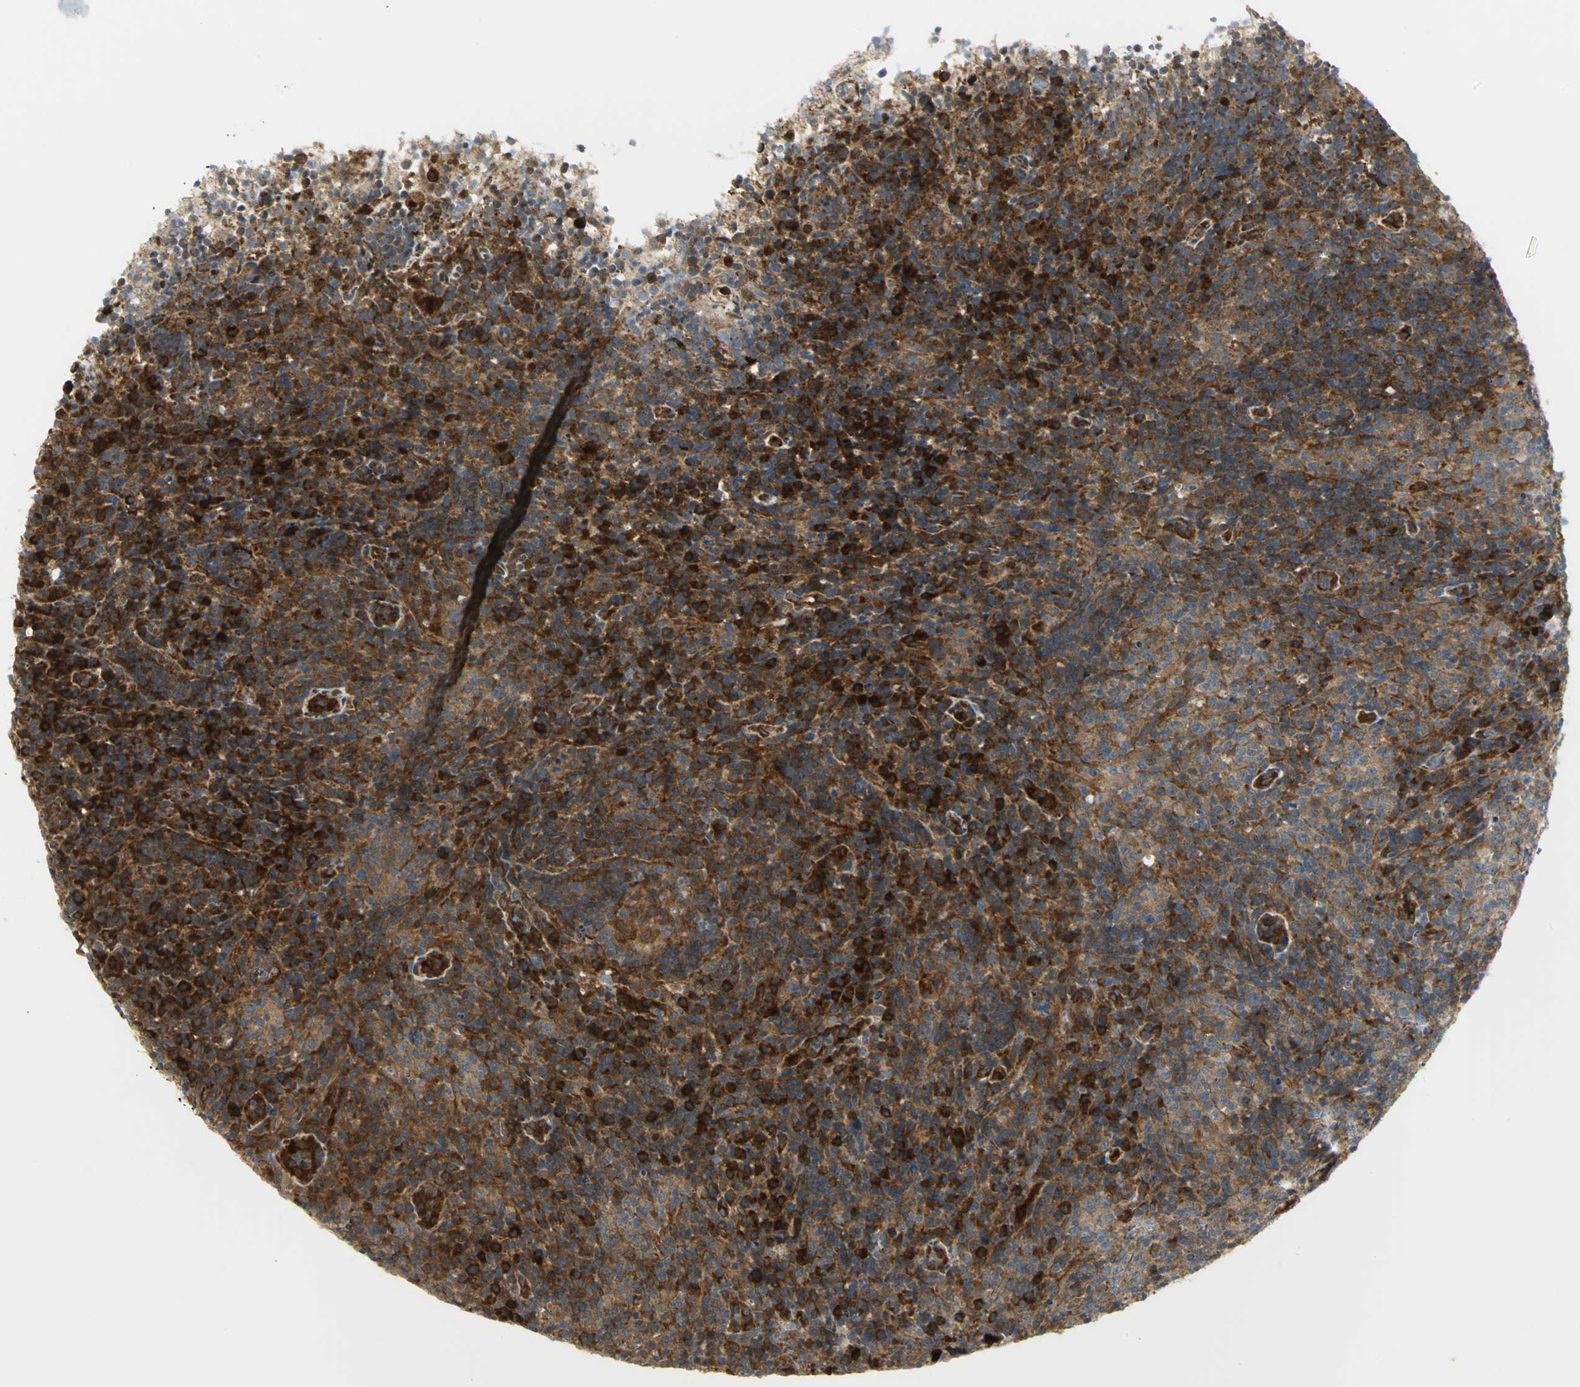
{"staining": {"intensity": "strong", "quantity": ">75%", "location": "cytoplasmic/membranous"}, "tissue": "lymphoma", "cell_type": "Tumor cells", "image_type": "cancer", "snomed": [{"axis": "morphology", "description": "Malignant lymphoma, non-Hodgkin's type, High grade"}, {"axis": "topography", "description": "Lymph node"}], "caption": "IHC micrograph of lymphoma stained for a protein (brown), which shows high levels of strong cytoplasmic/membranous positivity in about >75% of tumor cells.", "gene": "EEA1", "patient": {"sex": "female", "age": 76}}